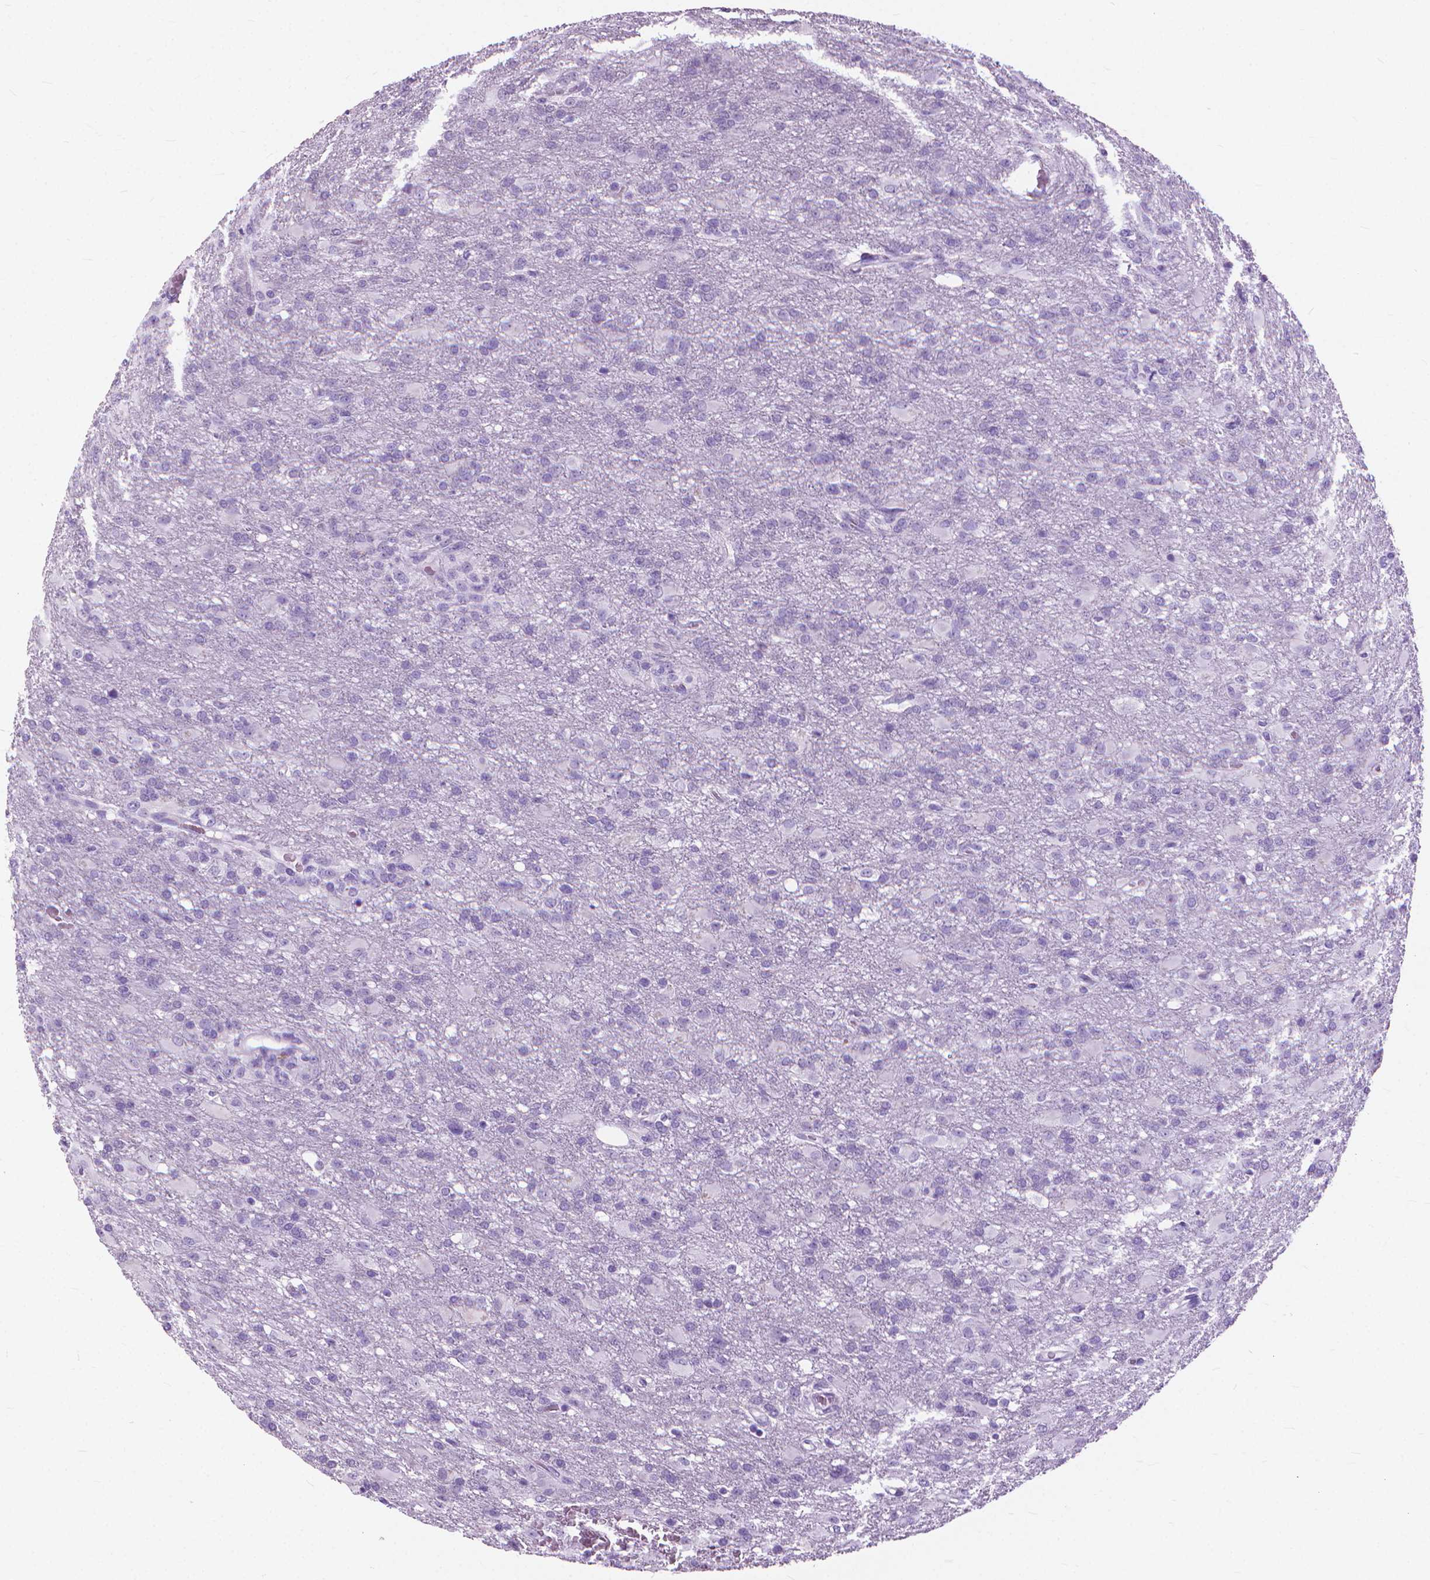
{"staining": {"intensity": "negative", "quantity": "none", "location": "none"}, "tissue": "glioma", "cell_type": "Tumor cells", "image_type": "cancer", "snomed": [{"axis": "morphology", "description": "Glioma, malignant, High grade"}, {"axis": "topography", "description": "Brain"}], "caption": "Immunohistochemistry histopathology image of neoplastic tissue: glioma stained with DAB (3,3'-diaminobenzidine) displays no significant protein expression in tumor cells.", "gene": "HTR2B", "patient": {"sex": "male", "age": 68}}